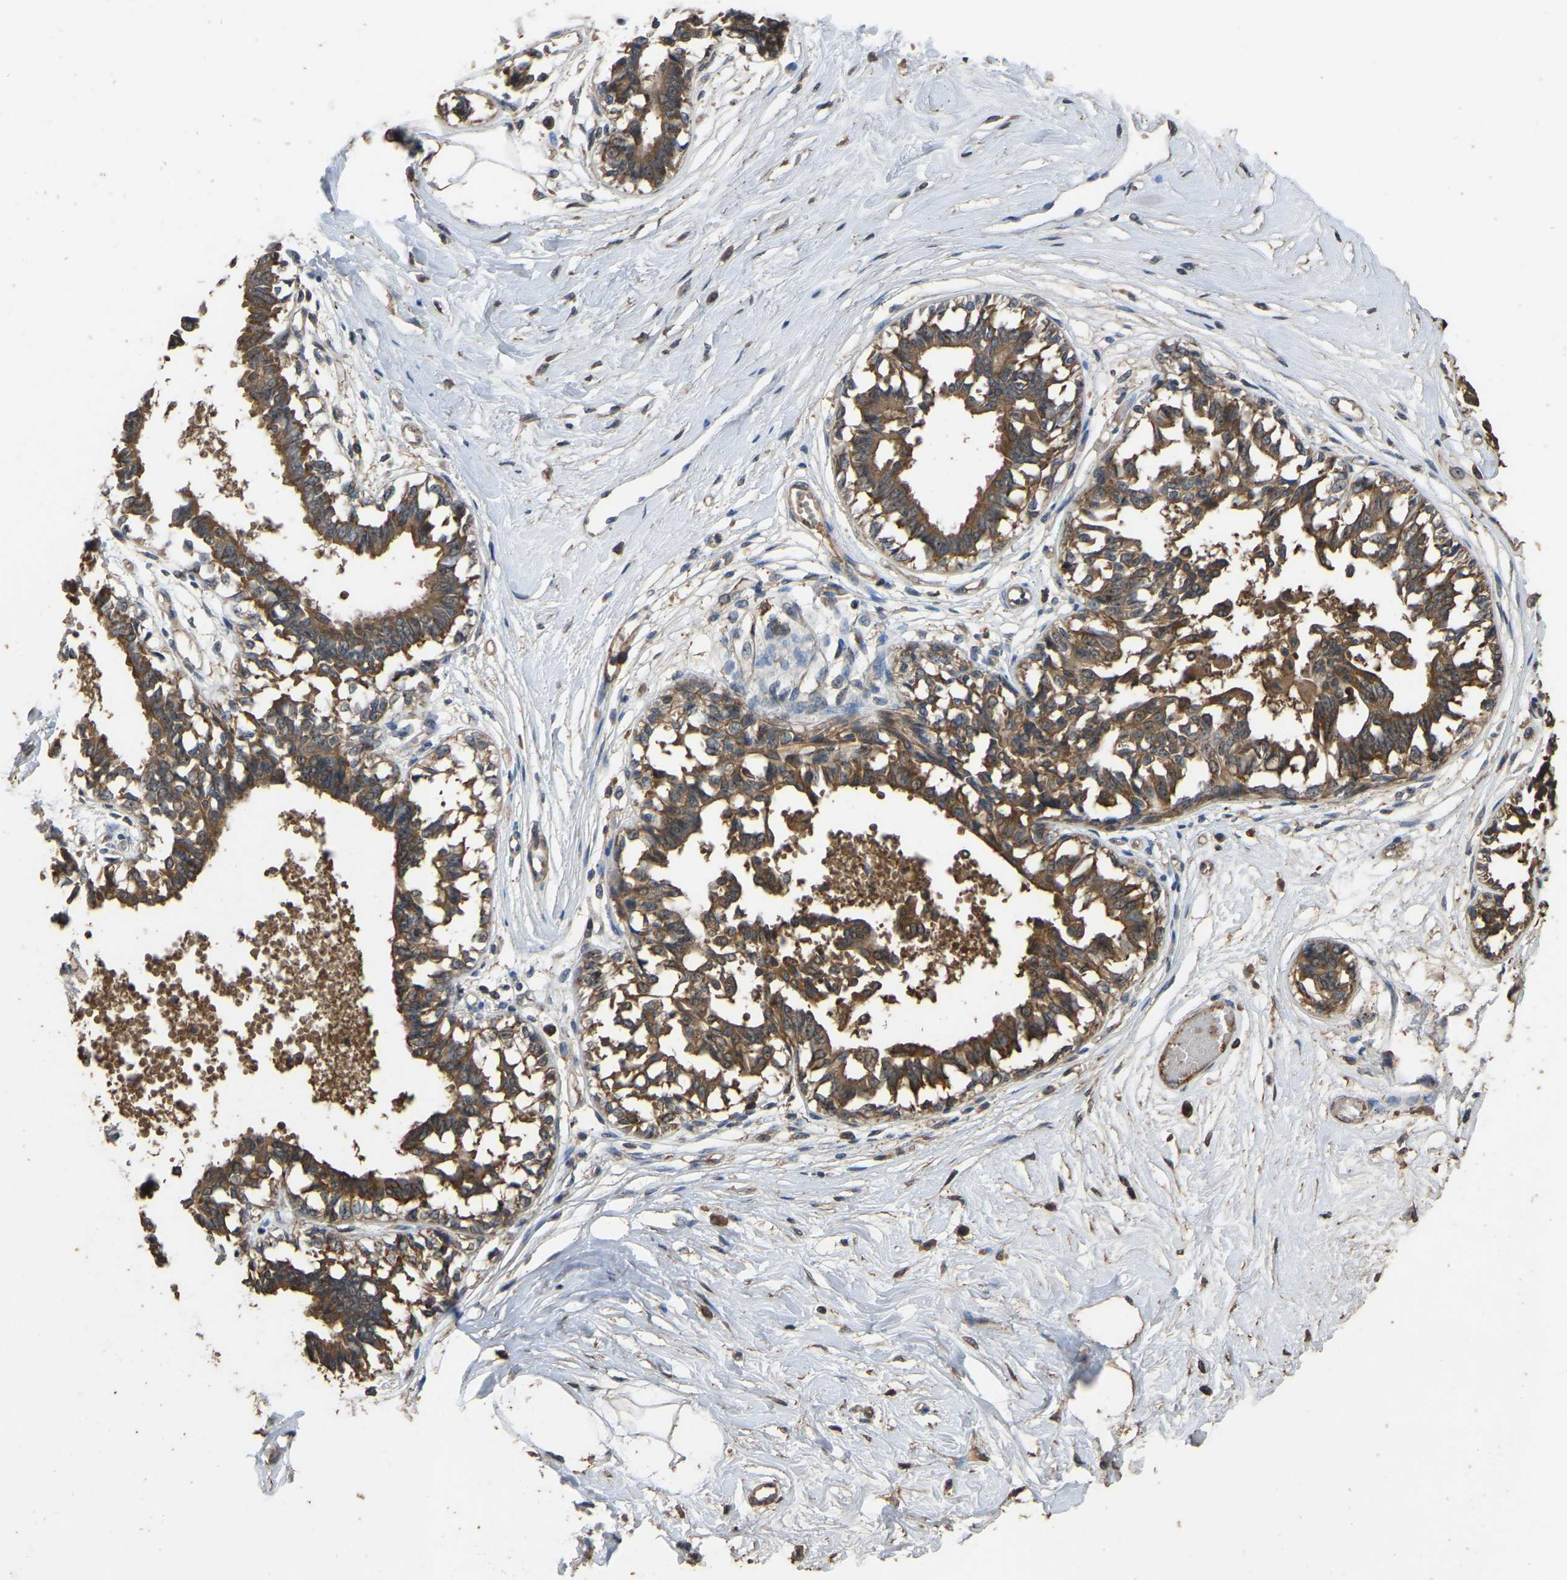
{"staining": {"intensity": "strong", "quantity": ">75%", "location": "cytoplasmic/membranous"}, "tissue": "breast", "cell_type": "Glandular cells", "image_type": "normal", "snomed": [{"axis": "morphology", "description": "Normal tissue, NOS"}, {"axis": "topography", "description": "Breast"}], "caption": "A brown stain labels strong cytoplasmic/membranous positivity of a protein in glandular cells of unremarkable human breast.", "gene": "FHIT", "patient": {"sex": "female", "age": 45}}